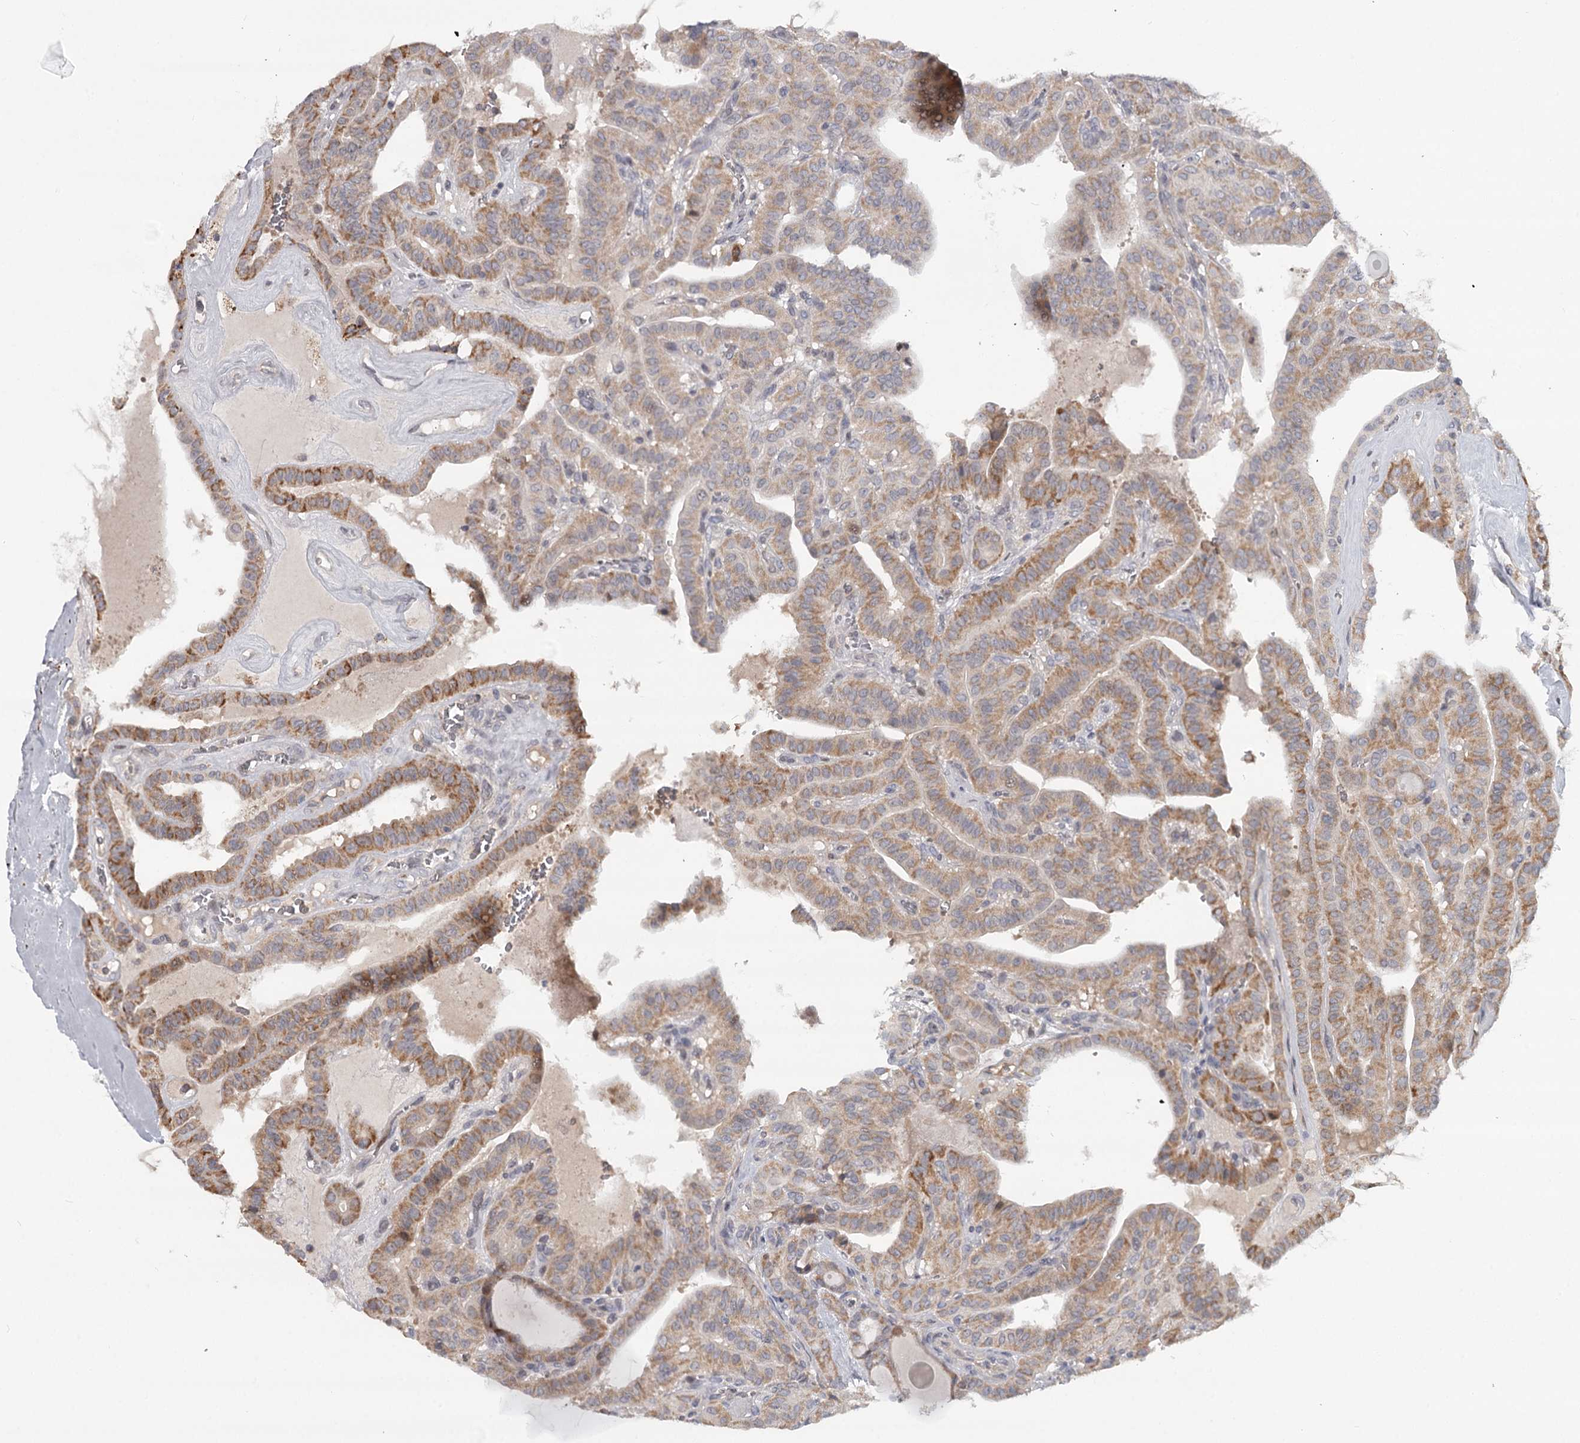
{"staining": {"intensity": "moderate", "quantity": "25%-75%", "location": "cytoplasmic/membranous"}, "tissue": "thyroid cancer", "cell_type": "Tumor cells", "image_type": "cancer", "snomed": [{"axis": "morphology", "description": "Papillary adenocarcinoma, NOS"}, {"axis": "topography", "description": "Thyroid gland"}], "caption": "The photomicrograph displays a brown stain indicating the presence of a protein in the cytoplasmic/membranous of tumor cells in thyroid cancer (papillary adenocarcinoma). Using DAB (brown) and hematoxylin (blue) stains, captured at high magnification using brightfield microscopy.", "gene": "CDC123", "patient": {"sex": "male", "age": 52}}